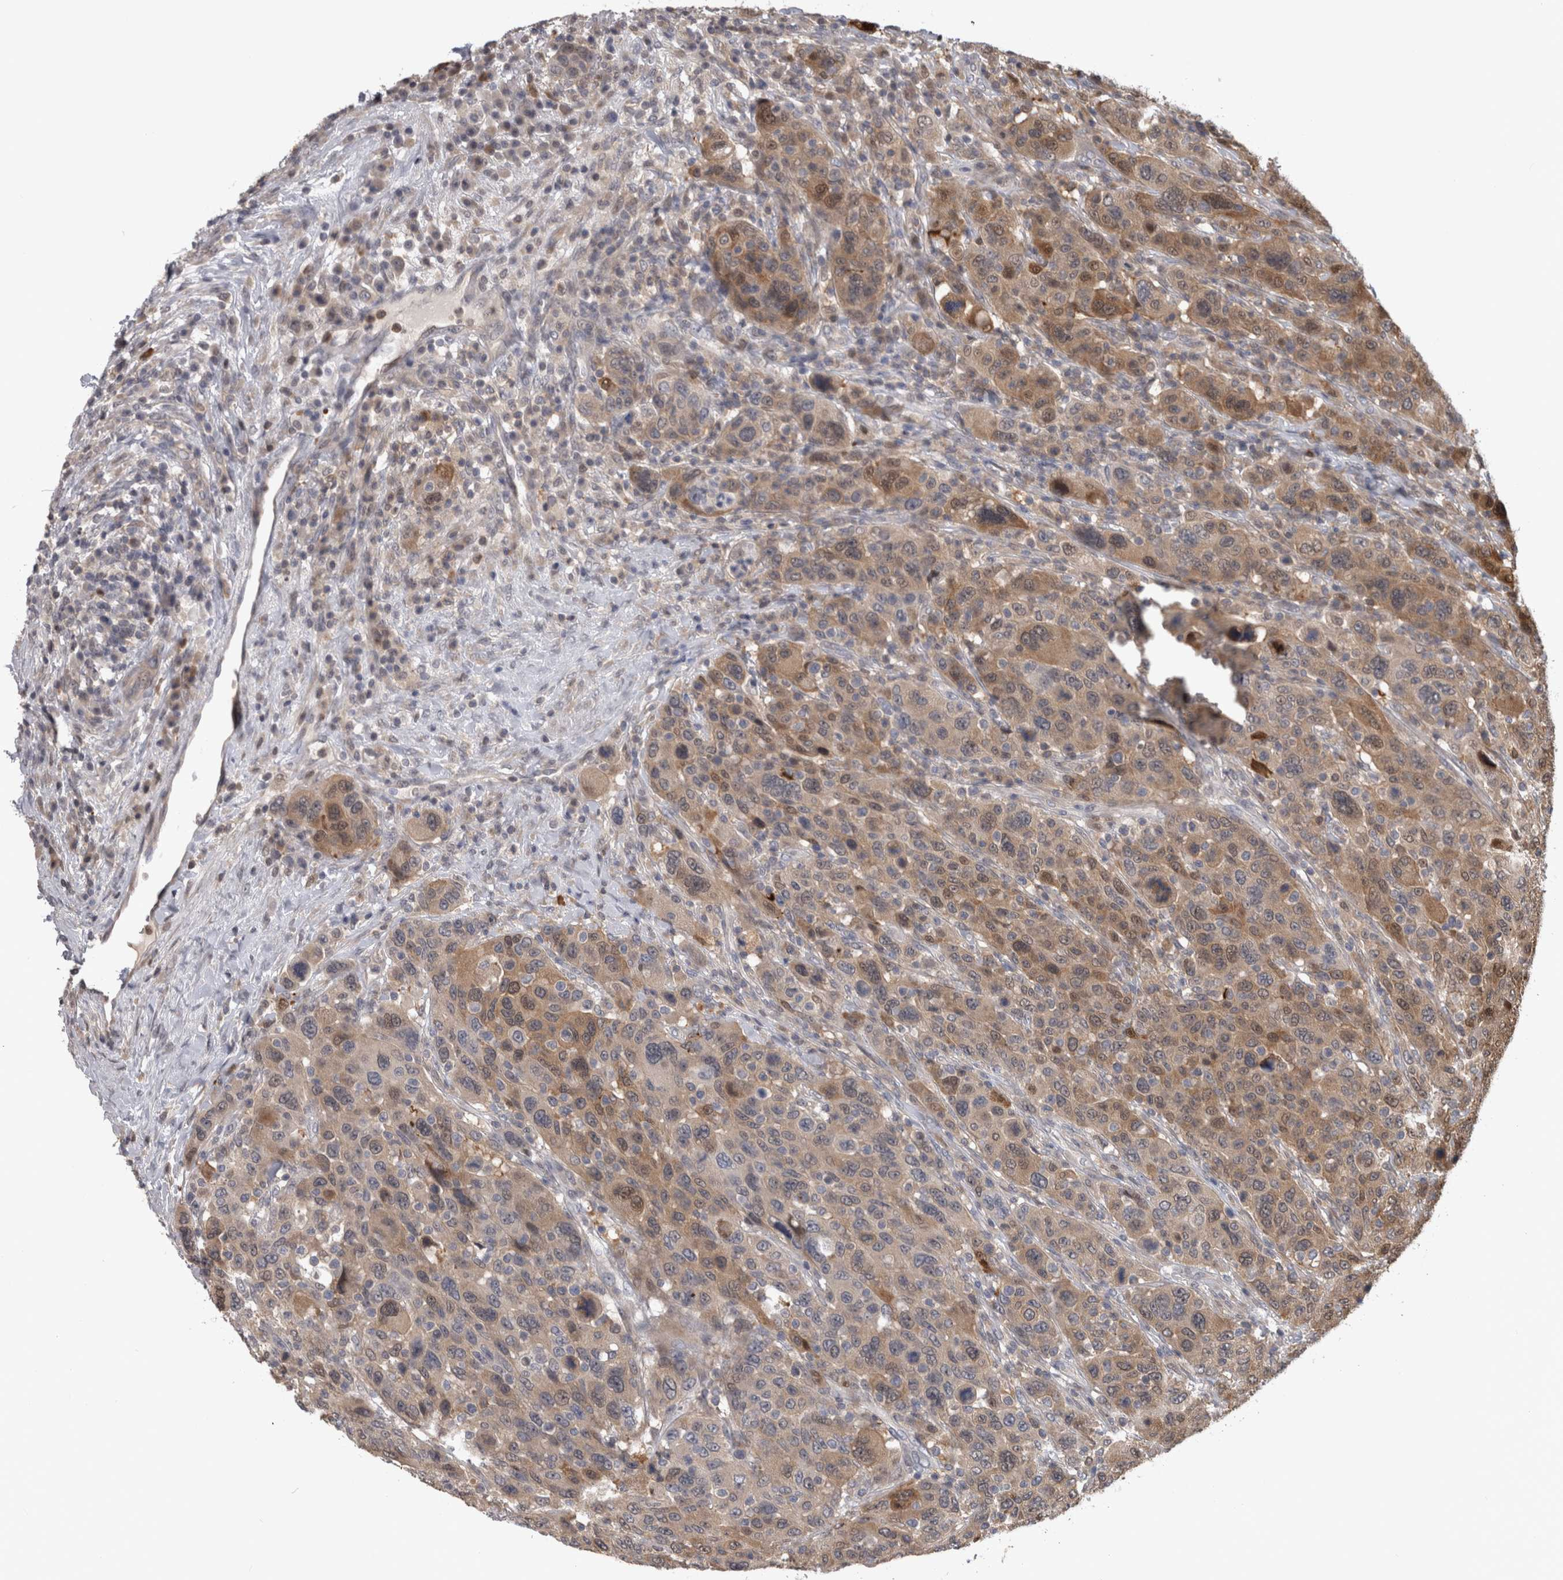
{"staining": {"intensity": "weak", "quantity": ">75%", "location": "cytoplasmic/membranous"}, "tissue": "breast cancer", "cell_type": "Tumor cells", "image_type": "cancer", "snomed": [{"axis": "morphology", "description": "Duct carcinoma"}, {"axis": "topography", "description": "Breast"}], "caption": "High-magnification brightfield microscopy of breast cancer stained with DAB (brown) and counterstained with hematoxylin (blue). tumor cells exhibit weak cytoplasmic/membranous staining is appreciated in approximately>75% of cells.", "gene": "USH1G", "patient": {"sex": "female", "age": 37}}